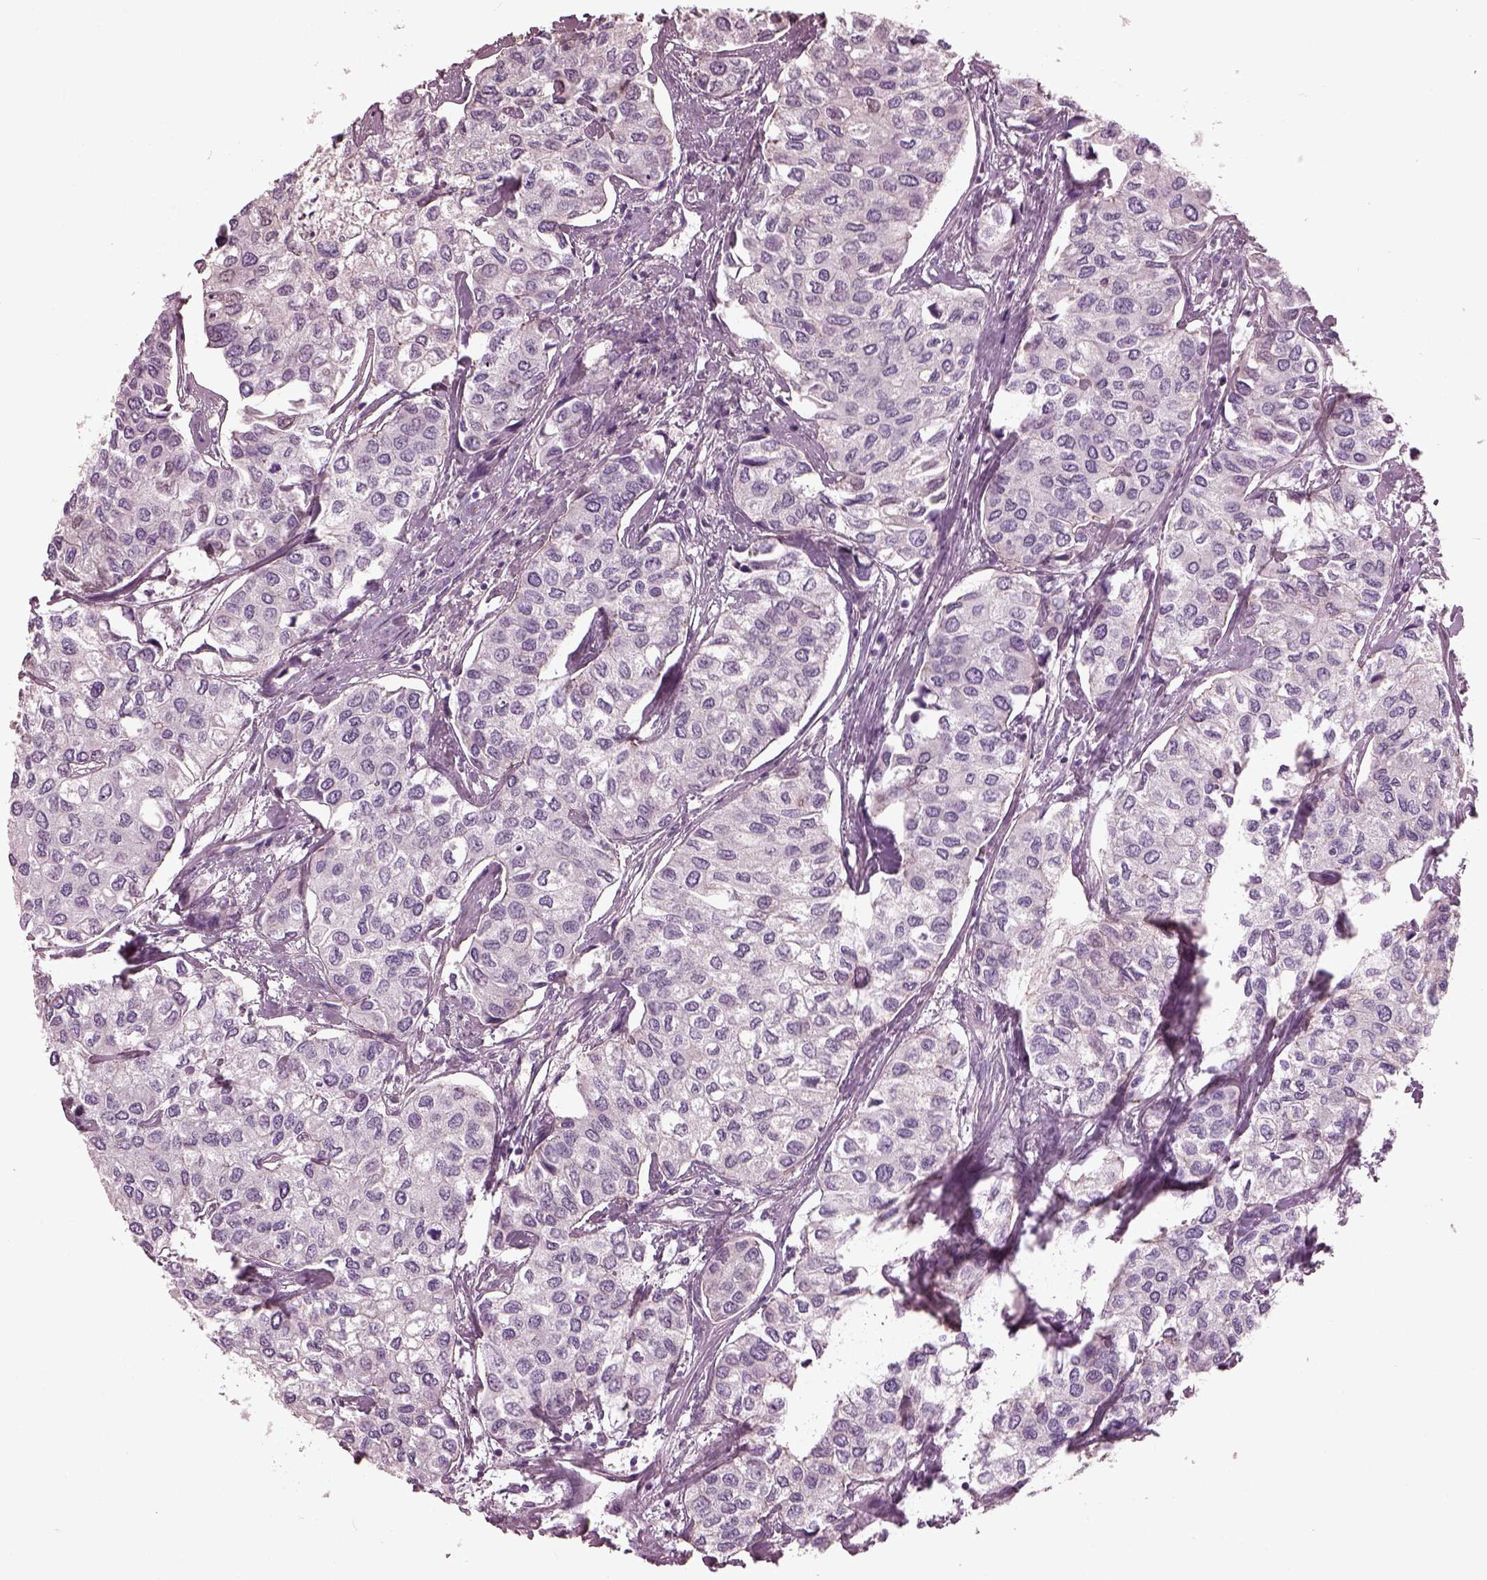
{"staining": {"intensity": "negative", "quantity": "none", "location": "none"}, "tissue": "urothelial cancer", "cell_type": "Tumor cells", "image_type": "cancer", "snomed": [{"axis": "morphology", "description": "Urothelial carcinoma, High grade"}, {"axis": "topography", "description": "Urinary bladder"}], "caption": "This micrograph is of urothelial cancer stained with IHC to label a protein in brown with the nuclei are counter-stained blue. There is no positivity in tumor cells.", "gene": "BFSP1", "patient": {"sex": "male", "age": 73}}